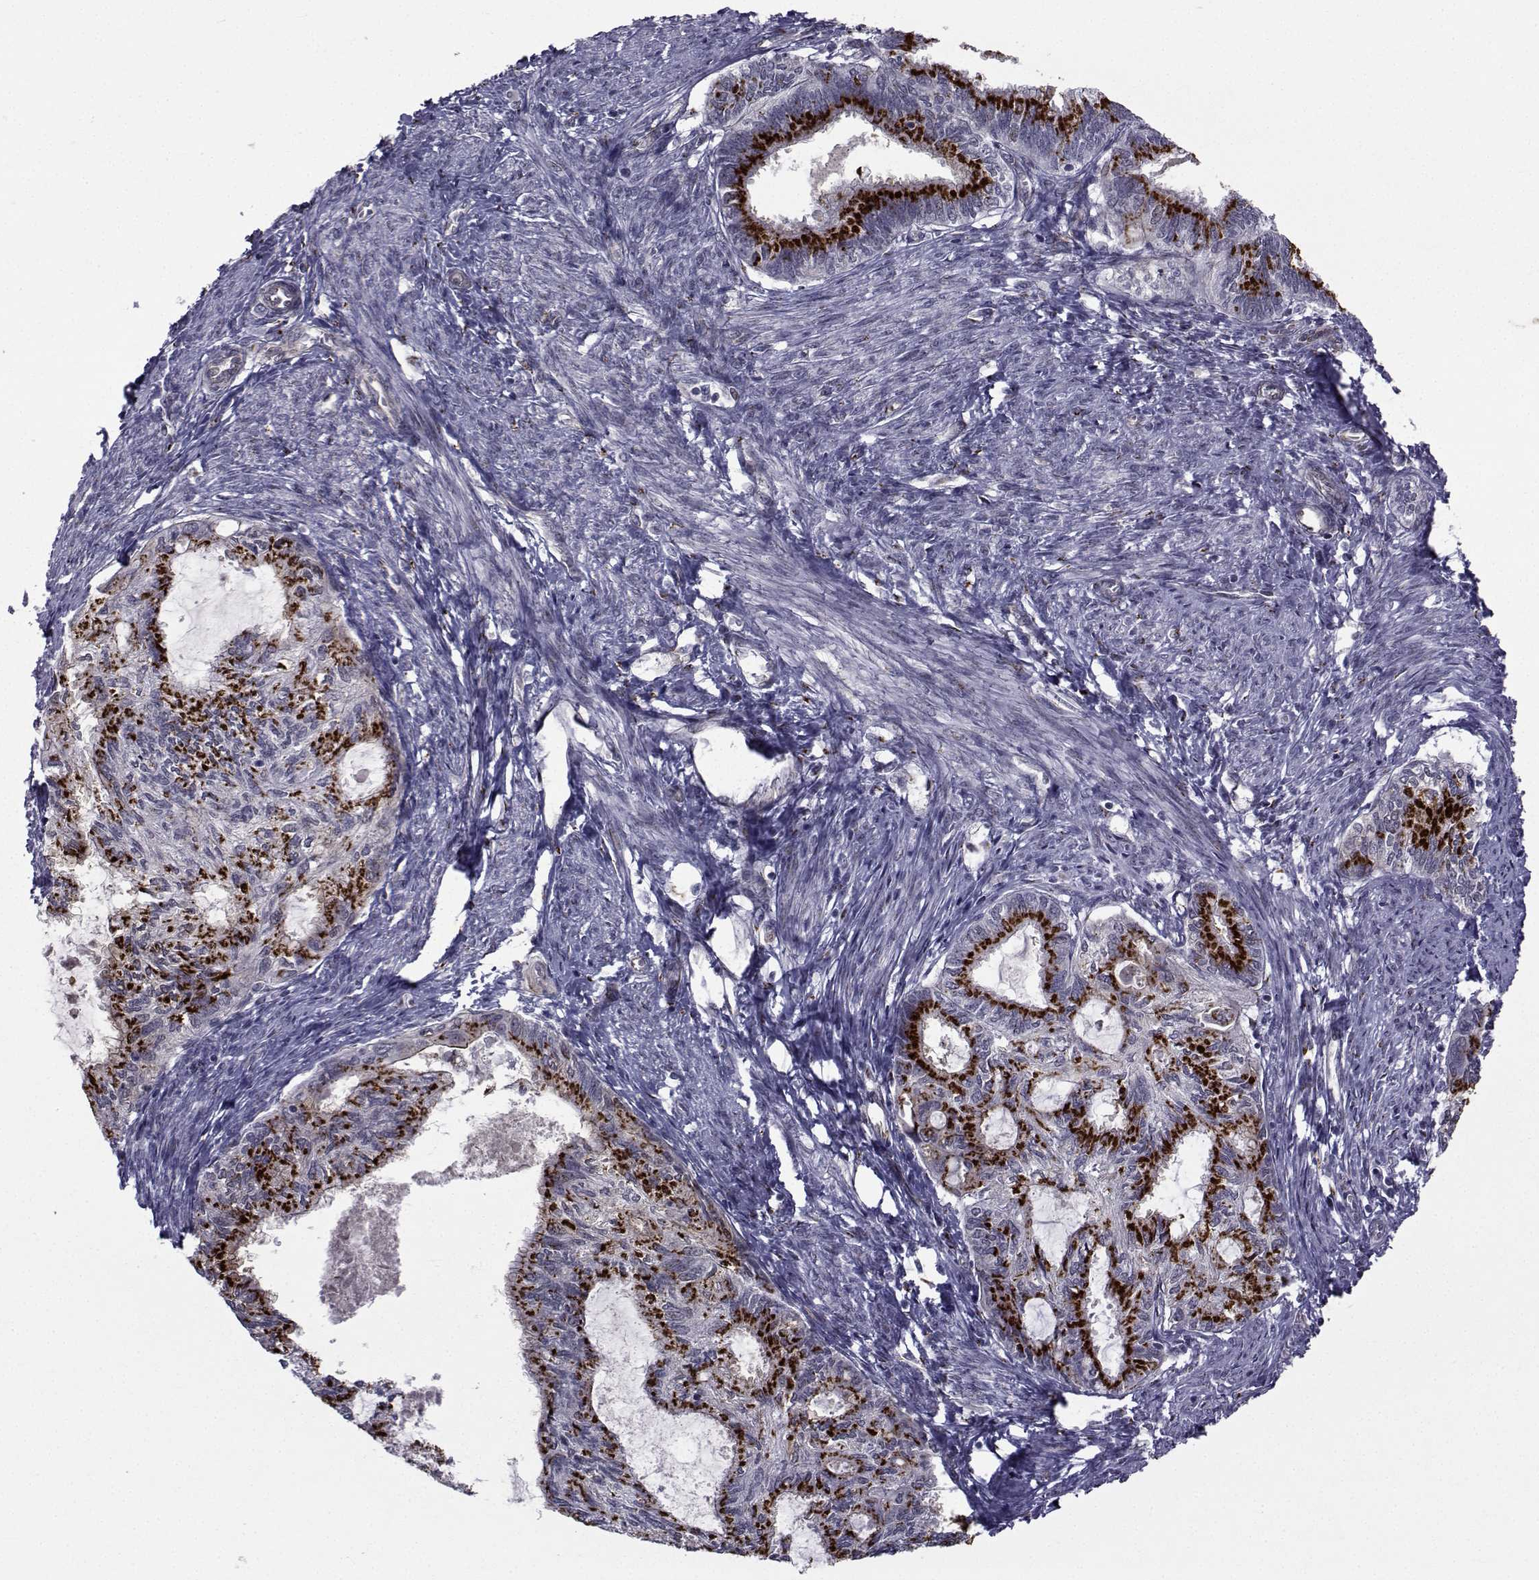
{"staining": {"intensity": "strong", "quantity": ">75%", "location": "cytoplasmic/membranous"}, "tissue": "endometrial cancer", "cell_type": "Tumor cells", "image_type": "cancer", "snomed": [{"axis": "morphology", "description": "Adenocarcinoma, NOS"}, {"axis": "topography", "description": "Endometrium"}], "caption": "This histopathology image displays IHC staining of human adenocarcinoma (endometrial), with high strong cytoplasmic/membranous expression in approximately >75% of tumor cells.", "gene": "ATP6V1C2", "patient": {"sex": "female", "age": 86}}